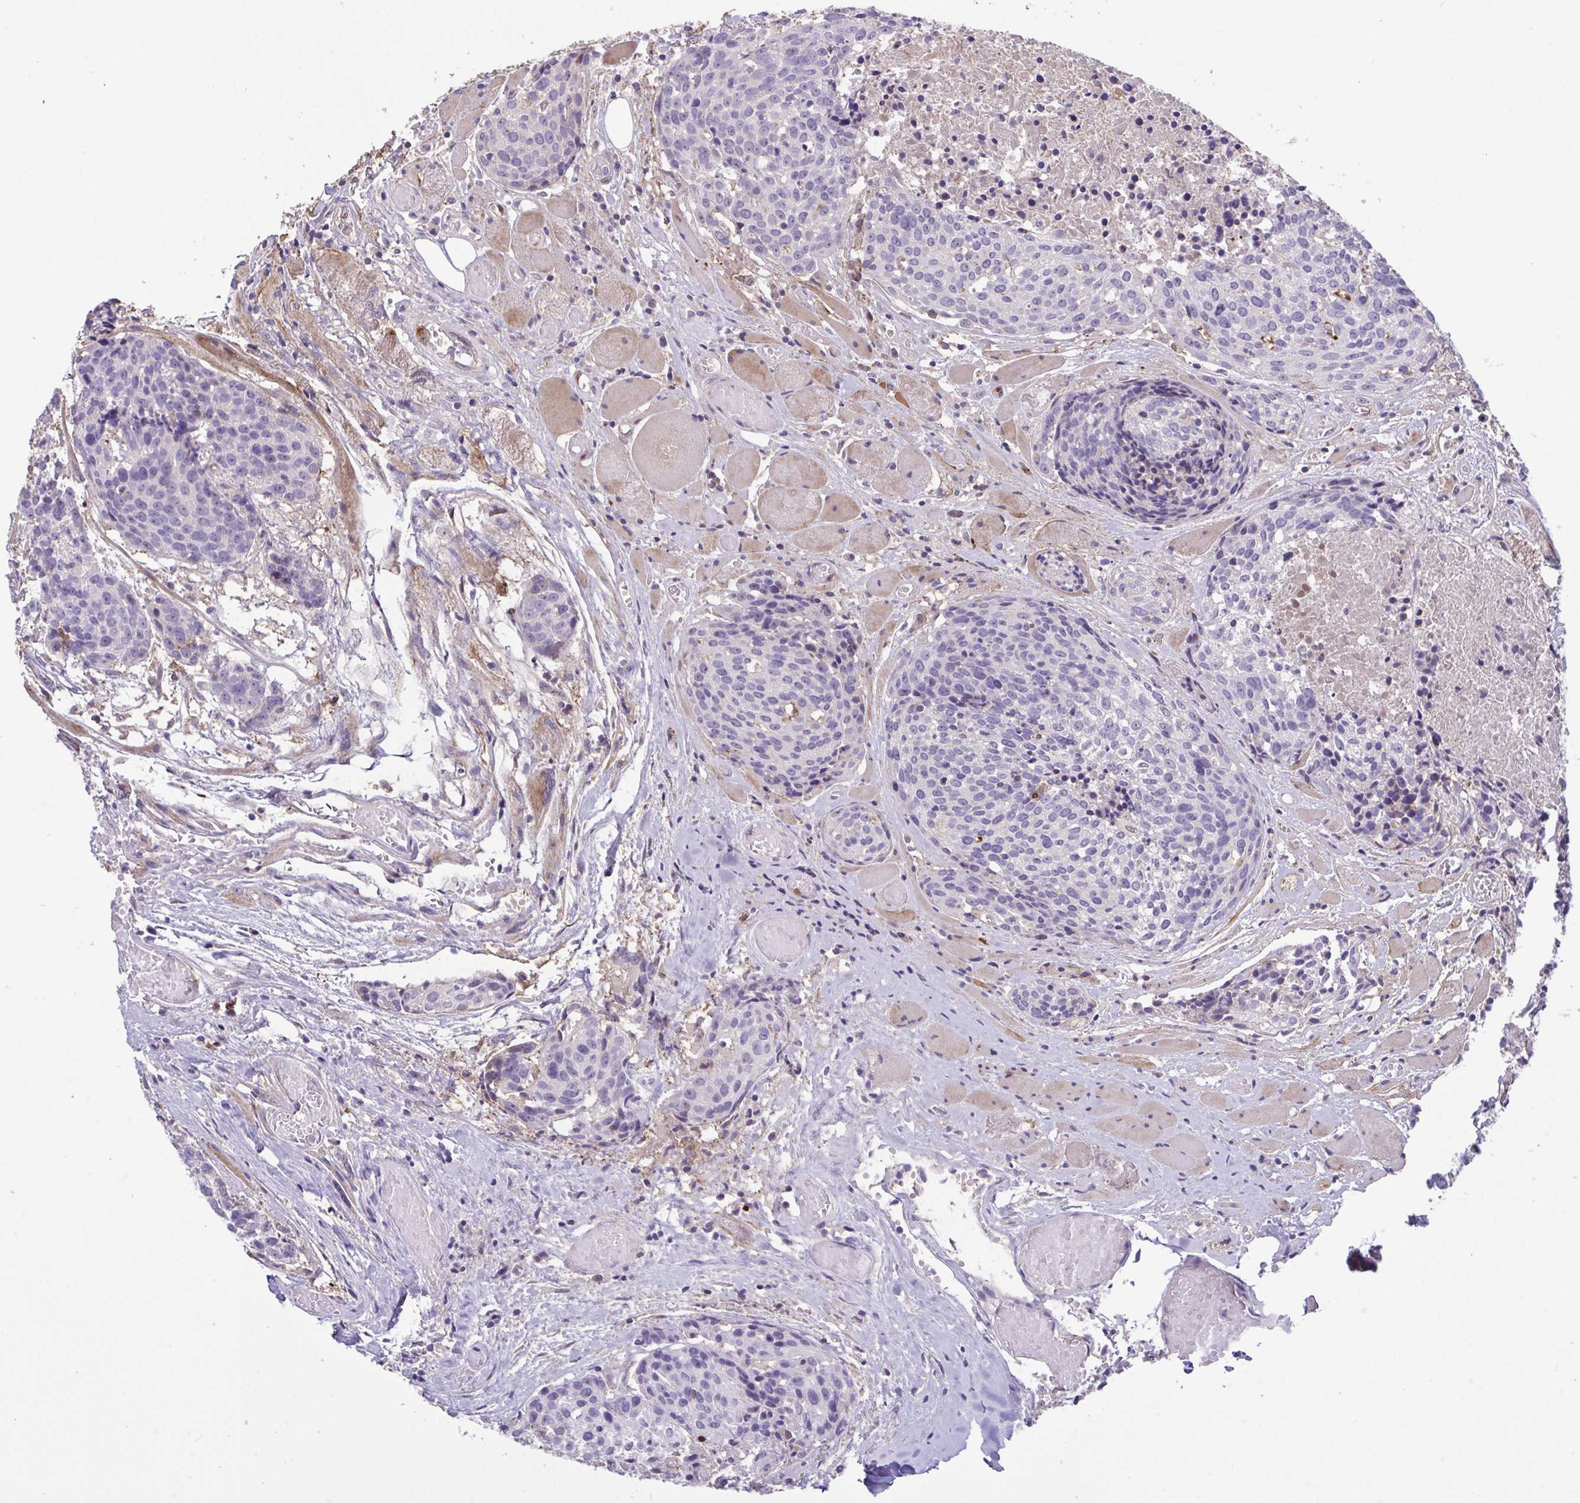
{"staining": {"intensity": "negative", "quantity": "none", "location": "none"}, "tissue": "head and neck cancer", "cell_type": "Tumor cells", "image_type": "cancer", "snomed": [{"axis": "morphology", "description": "Squamous cell carcinoma, NOS"}, {"axis": "topography", "description": "Oral tissue"}, {"axis": "topography", "description": "Head-Neck"}], "caption": "Squamous cell carcinoma (head and neck) was stained to show a protein in brown. There is no significant staining in tumor cells.", "gene": "CD101", "patient": {"sex": "male", "age": 64}}